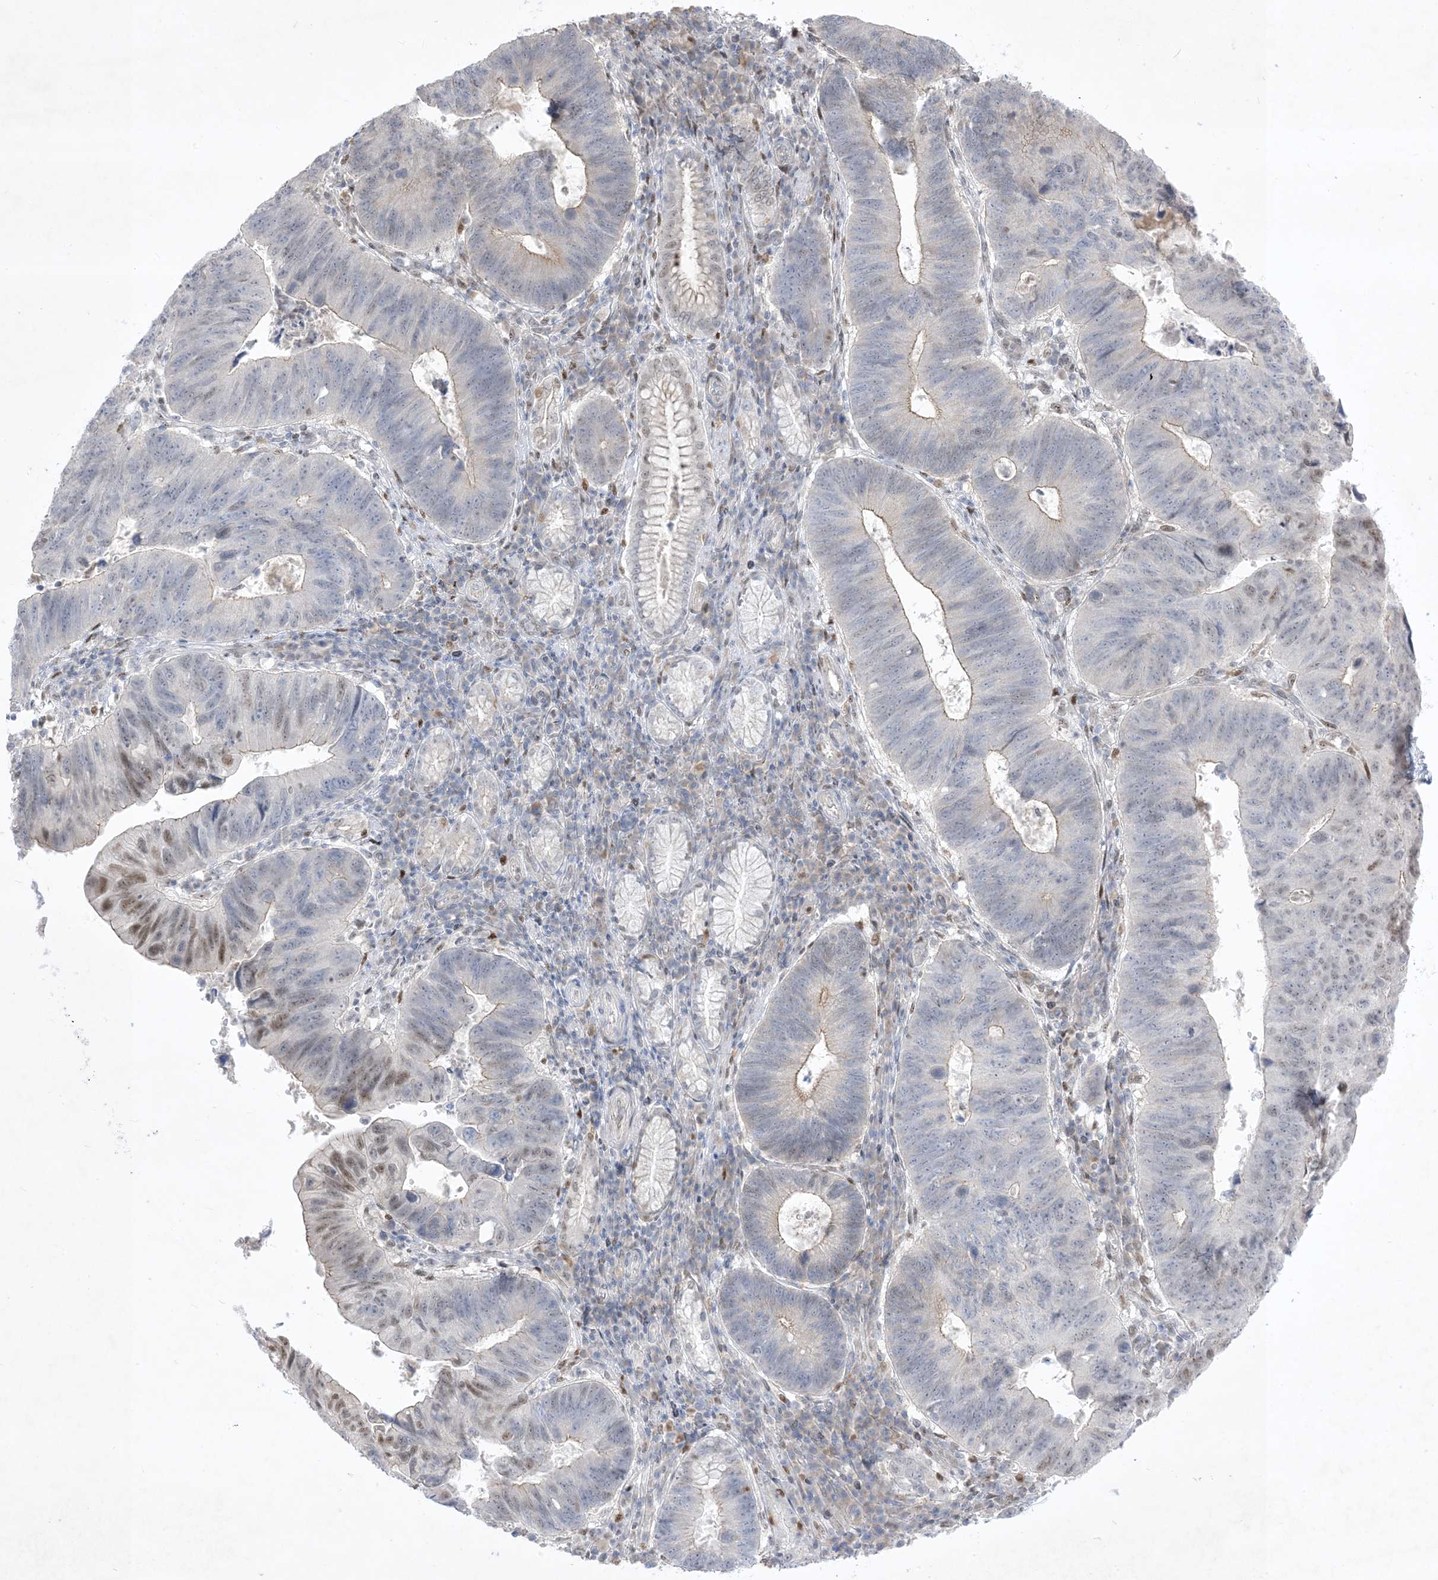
{"staining": {"intensity": "moderate", "quantity": "<25%", "location": "nuclear"}, "tissue": "stomach cancer", "cell_type": "Tumor cells", "image_type": "cancer", "snomed": [{"axis": "morphology", "description": "Adenocarcinoma, NOS"}, {"axis": "topography", "description": "Stomach"}], "caption": "Brown immunohistochemical staining in human adenocarcinoma (stomach) reveals moderate nuclear positivity in about <25% of tumor cells. Nuclei are stained in blue.", "gene": "BHLHE40", "patient": {"sex": "male", "age": 59}}